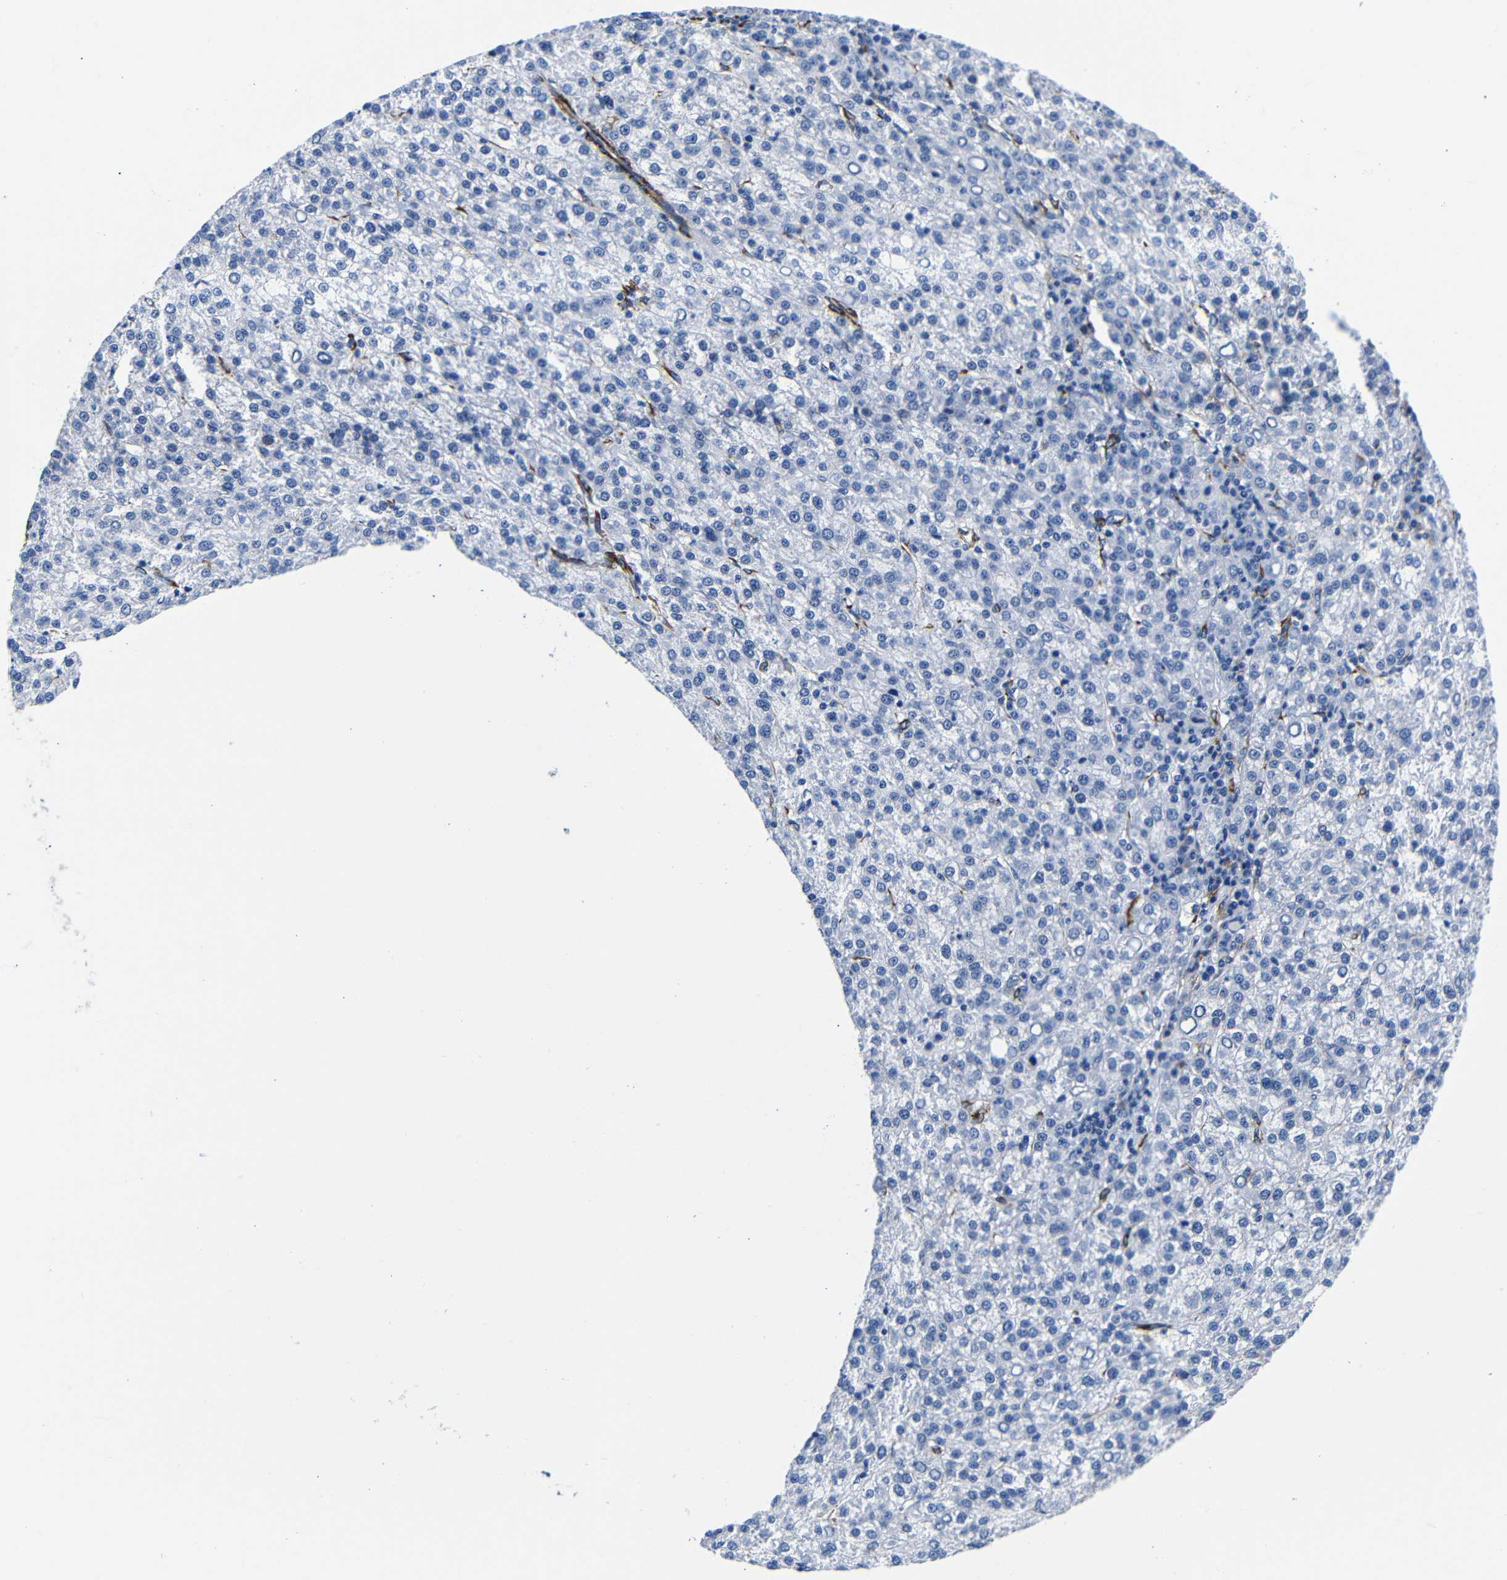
{"staining": {"intensity": "negative", "quantity": "none", "location": "none"}, "tissue": "liver cancer", "cell_type": "Tumor cells", "image_type": "cancer", "snomed": [{"axis": "morphology", "description": "Carcinoma, Hepatocellular, NOS"}, {"axis": "topography", "description": "Liver"}], "caption": "Liver hepatocellular carcinoma stained for a protein using IHC exhibits no positivity tumor cells.", "gene": "LRIG1", "patient": {"sex": "female", "age": 58}}